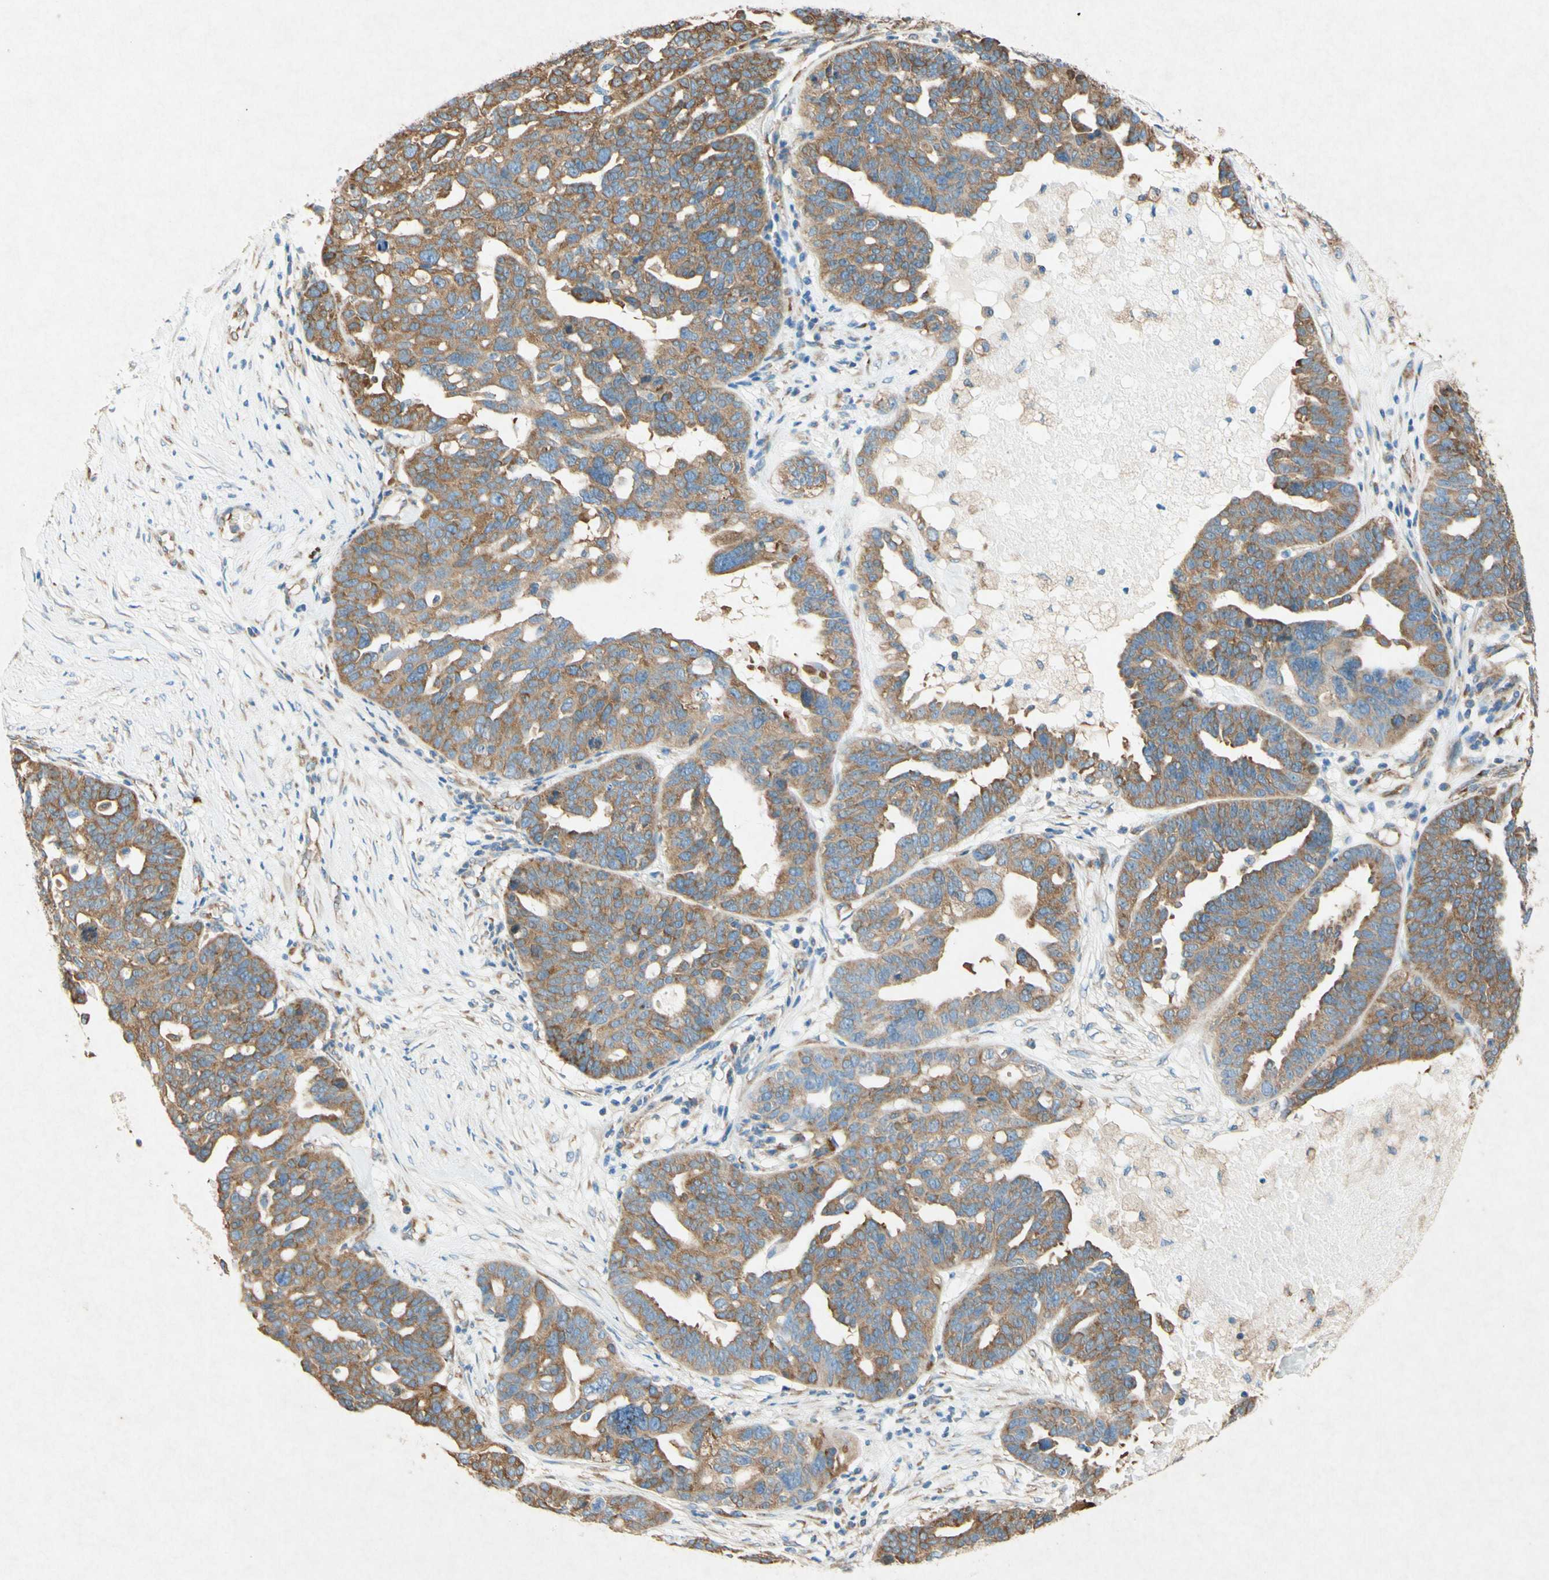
{"staining": {"intensity": "moderate", "quantity": "25%-75%", "location": "cytoplasmic/membranous"}, "tissue": "ovarian cancer", "cell_type": "Tumor cells", "image_type": "cancer", "snomed": [{"axis": "morphology", "description": "Cystadenocarcinoma, serous, NOS"}, {"axis": "topography", "description": "Ovary"}], "caption": "Ovarian cancer stained for a protein shows moderate cytoplasmic/membranous positivity in tumor cells.", "gene": "PABPC1", "patient": {"sex": "female", "age": 59}}